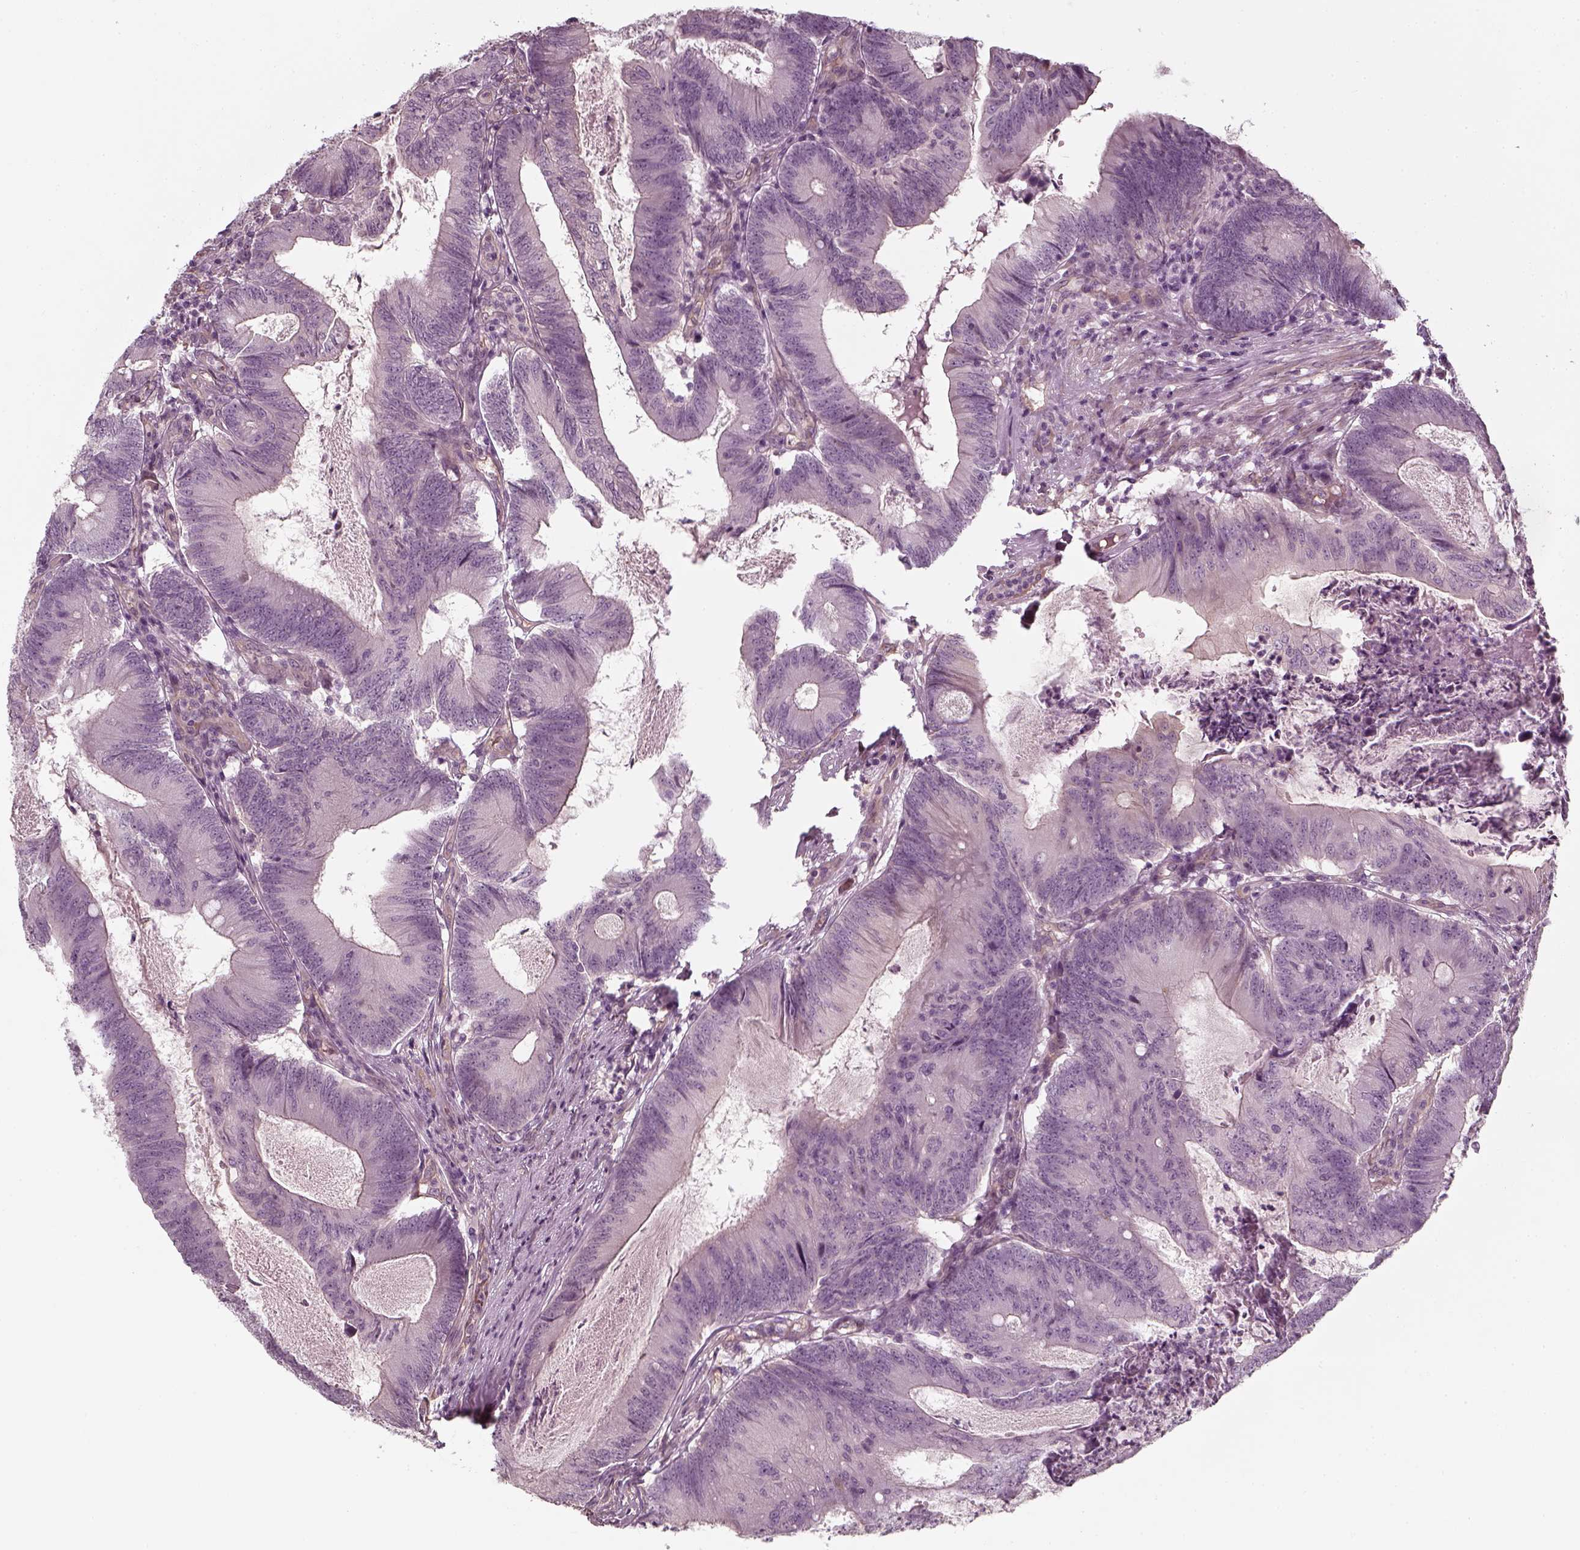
{"staining": {"intensity": "negative", "quantity": "none", "location": "none"}, "tissue": "colorectal cancer", "cell_type": "Tumor cells", "image_type": "cancer", "snomed": [{"axis": "morphology", "description": "Adenocarcinoma, NOS"}, {"axis": "topography", "description": "Colon"}], "caption": "A micrograph of human colorectal cancer is negative for staining in tumor cells. (DAB immunohistochemistry (IHC) visualized using brightfield microscopy, high magnification).", "gene": "LAMB2", "patient": {"sex": "female", "age": 70}}